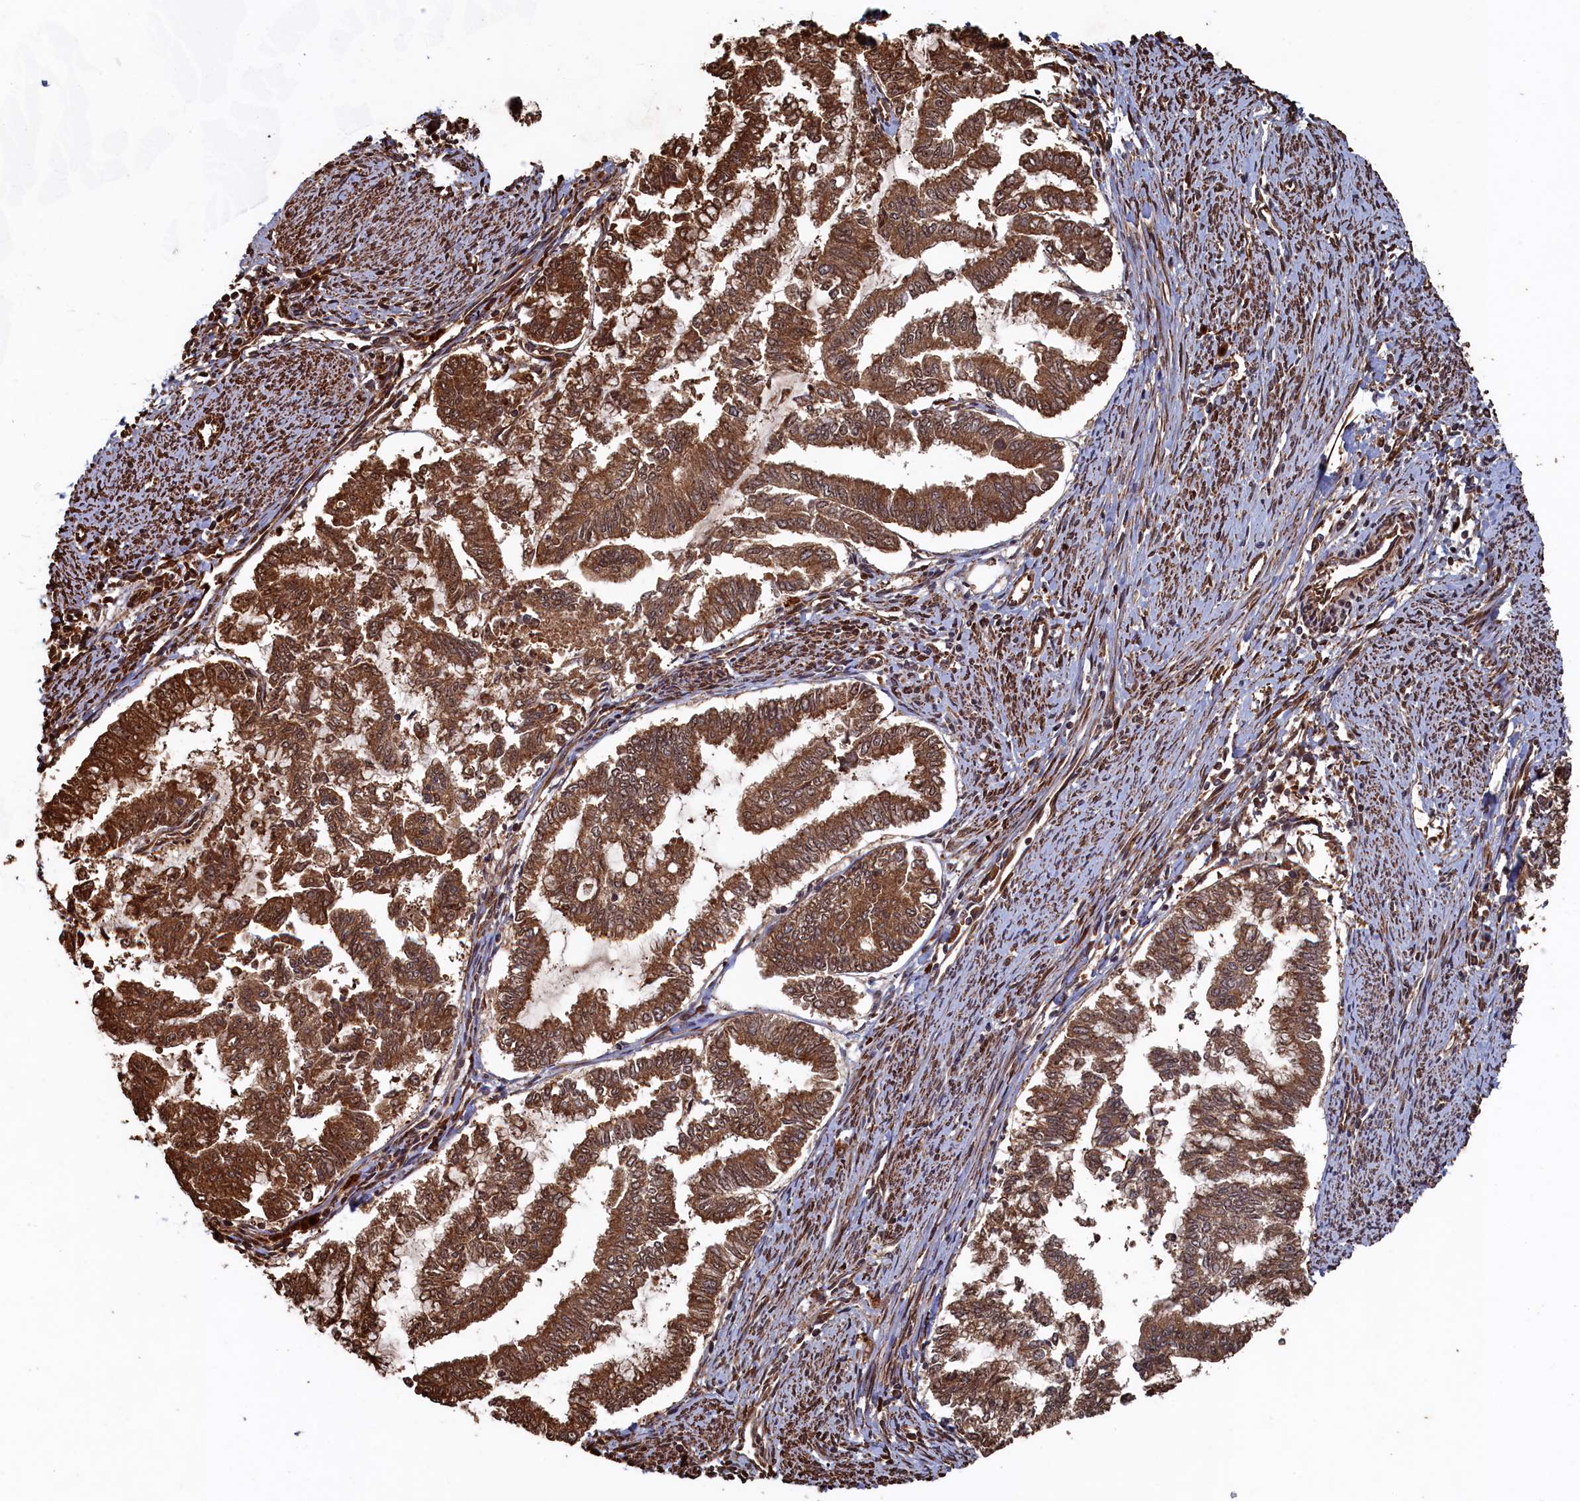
{"staining": {"intensity": "moderate", "quantity": ">75%", "location": "cytoplasmic/membranous"}, "tissue": "endometrial cancer", "cell_type": "Tumor cells", "image_type": "cancer", "snomed": [{"axis": "morphology", "description": "Adenocarcinoma, NOS"}, {"axis": "topography", "description": "Endometrium"}], "caption": "IHC micrograph of adenocarcinoma (endometrial) stained for a protein (brown), which reveals medium levels of moderate cytoplasmic/membranous staining in approximately >75% of tumor cells.", "gene": "PIGN", "patient": {"sex": "female", "age": 79}}